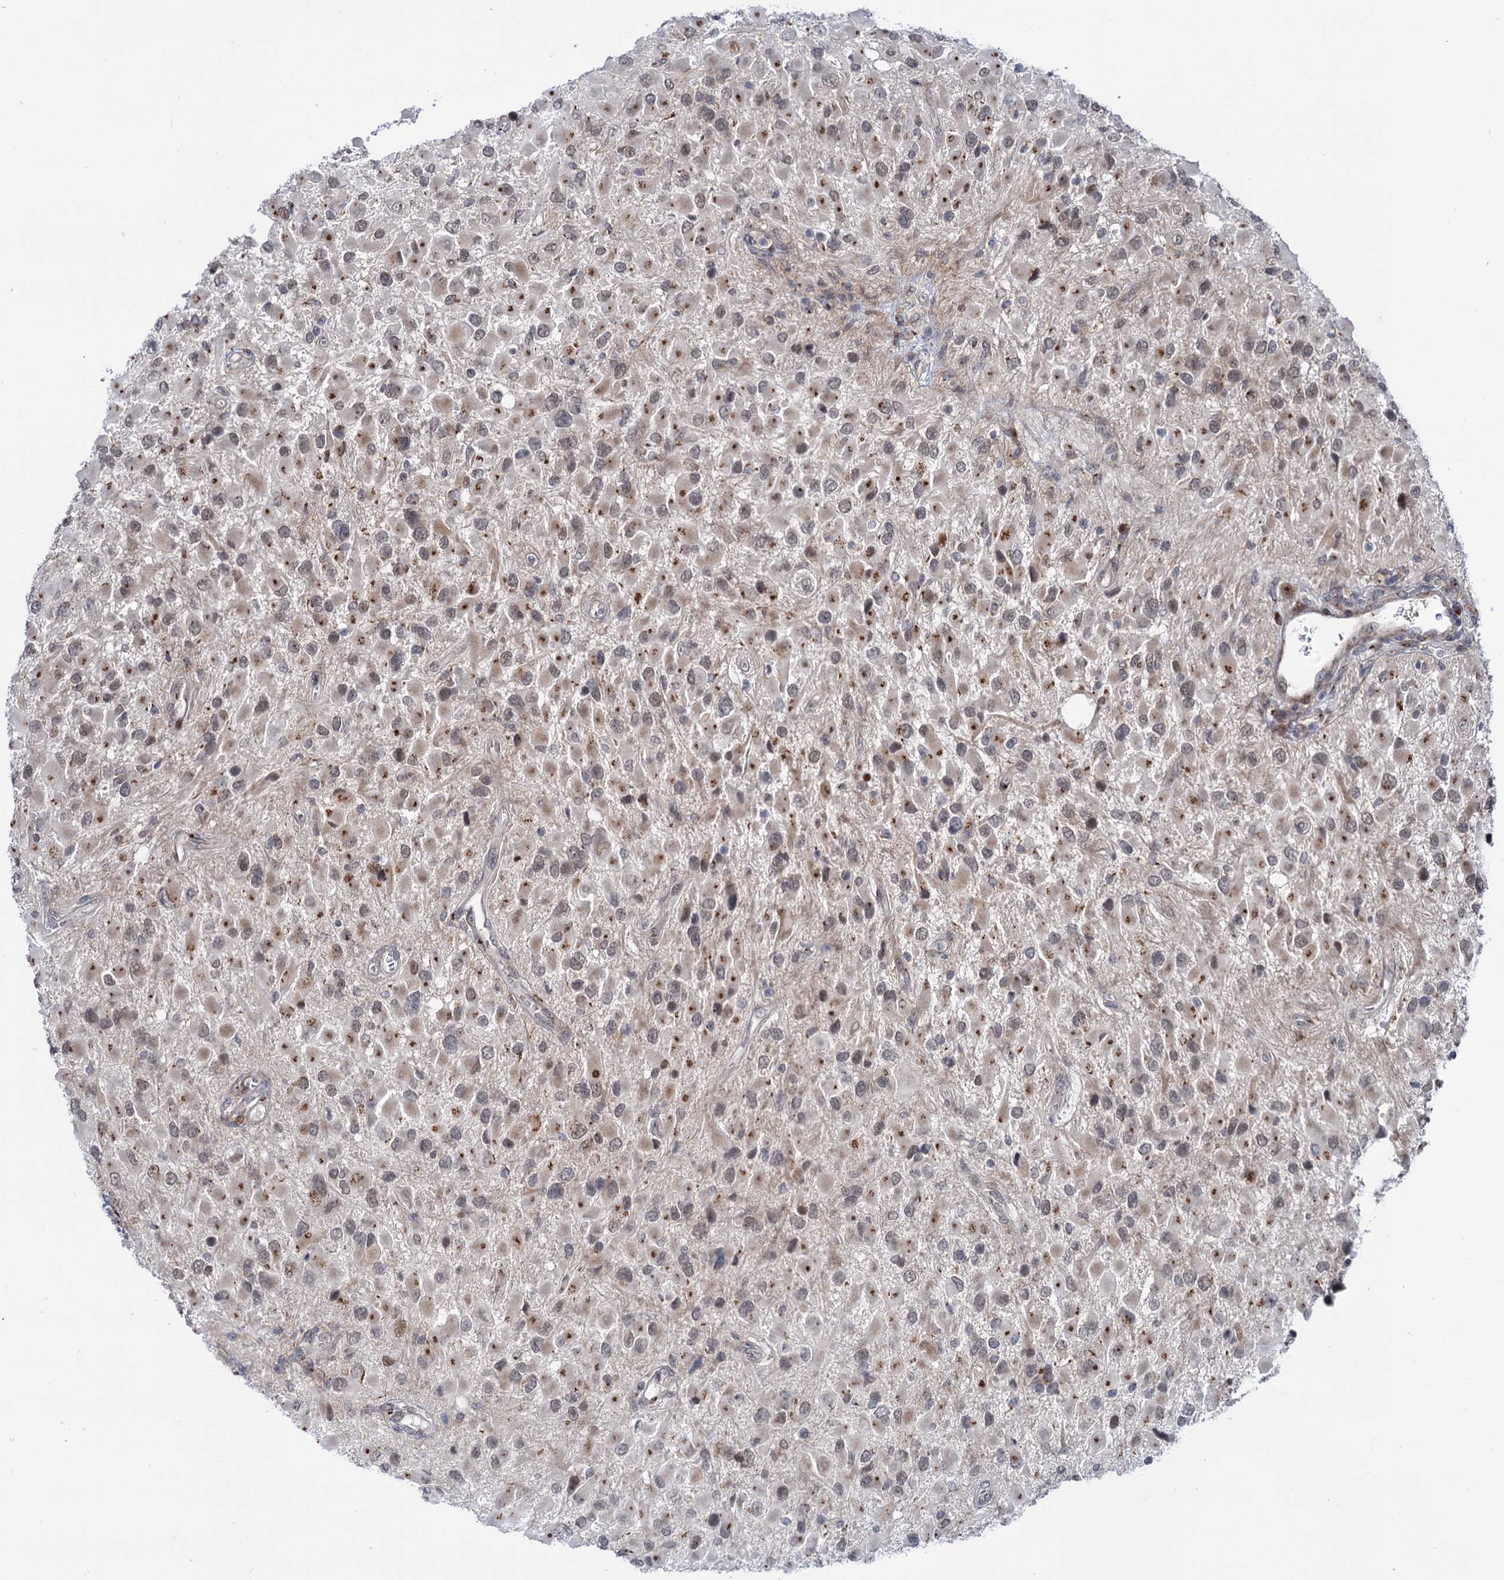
{"staining": {"intensity": "moderate", "quantity": "<25%", "location": "cytoplasmic/membranous"}, "tissue": "glioma", "cell_type": "Tumor cells", "image_type": "cancer", "snomed": [{"axis": "morphology", "description": "Glioma, malignant, High grade"}, {"axis": "topography", "description": "Brain"}], "caption": "The micrograph shows immunohistochemical staining of malignant glioma (high-grade). There is moderate cytoplasmic/membranous staining is identified in approximately <25% of tumor cells. (Brightfield microscopy of DAB IHC at high magnification).", "gene": "ELP4", "patient": {"sex": "male", "age": 53}}